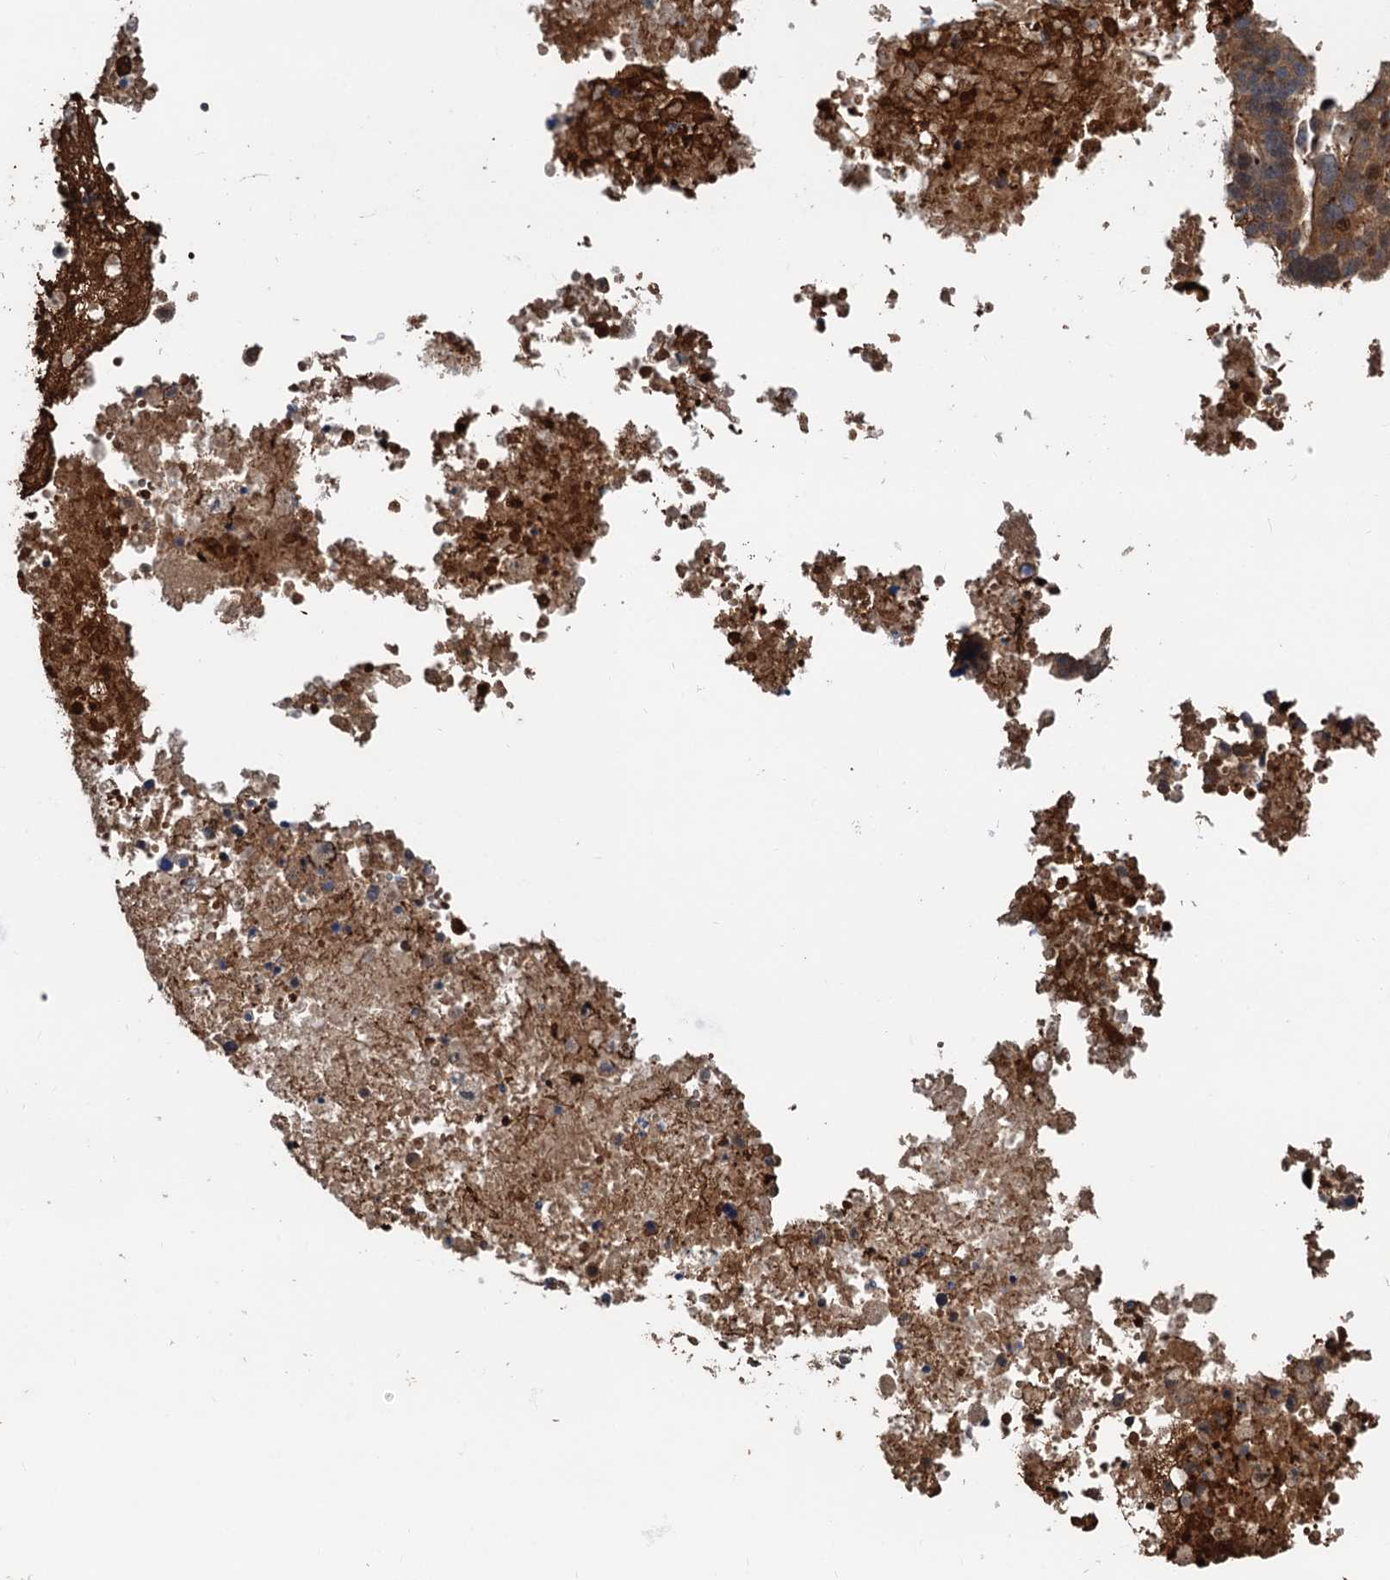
{"staining": {"intensity": "moderate", "quantity": ">75%", "location": "cytoplasmic/membranous"}, "tissue": "ovarian cancer", "cell_type": "Tumor cells", "image_type": "cancer", "snomed": [{"axis": "morphology", "description": "Cystadenocarcinoma, serous, NOS"}, {"axis": "topography", "description": "Ovary"}], "caption": "An image of ovarian serous cystadenocarcinoma stained for a protein displays moderate cytoplasmic/membranous brown staining in tumor cells.", "gene": "DEXI", "patient": {"sex": "female", "age": 59}}